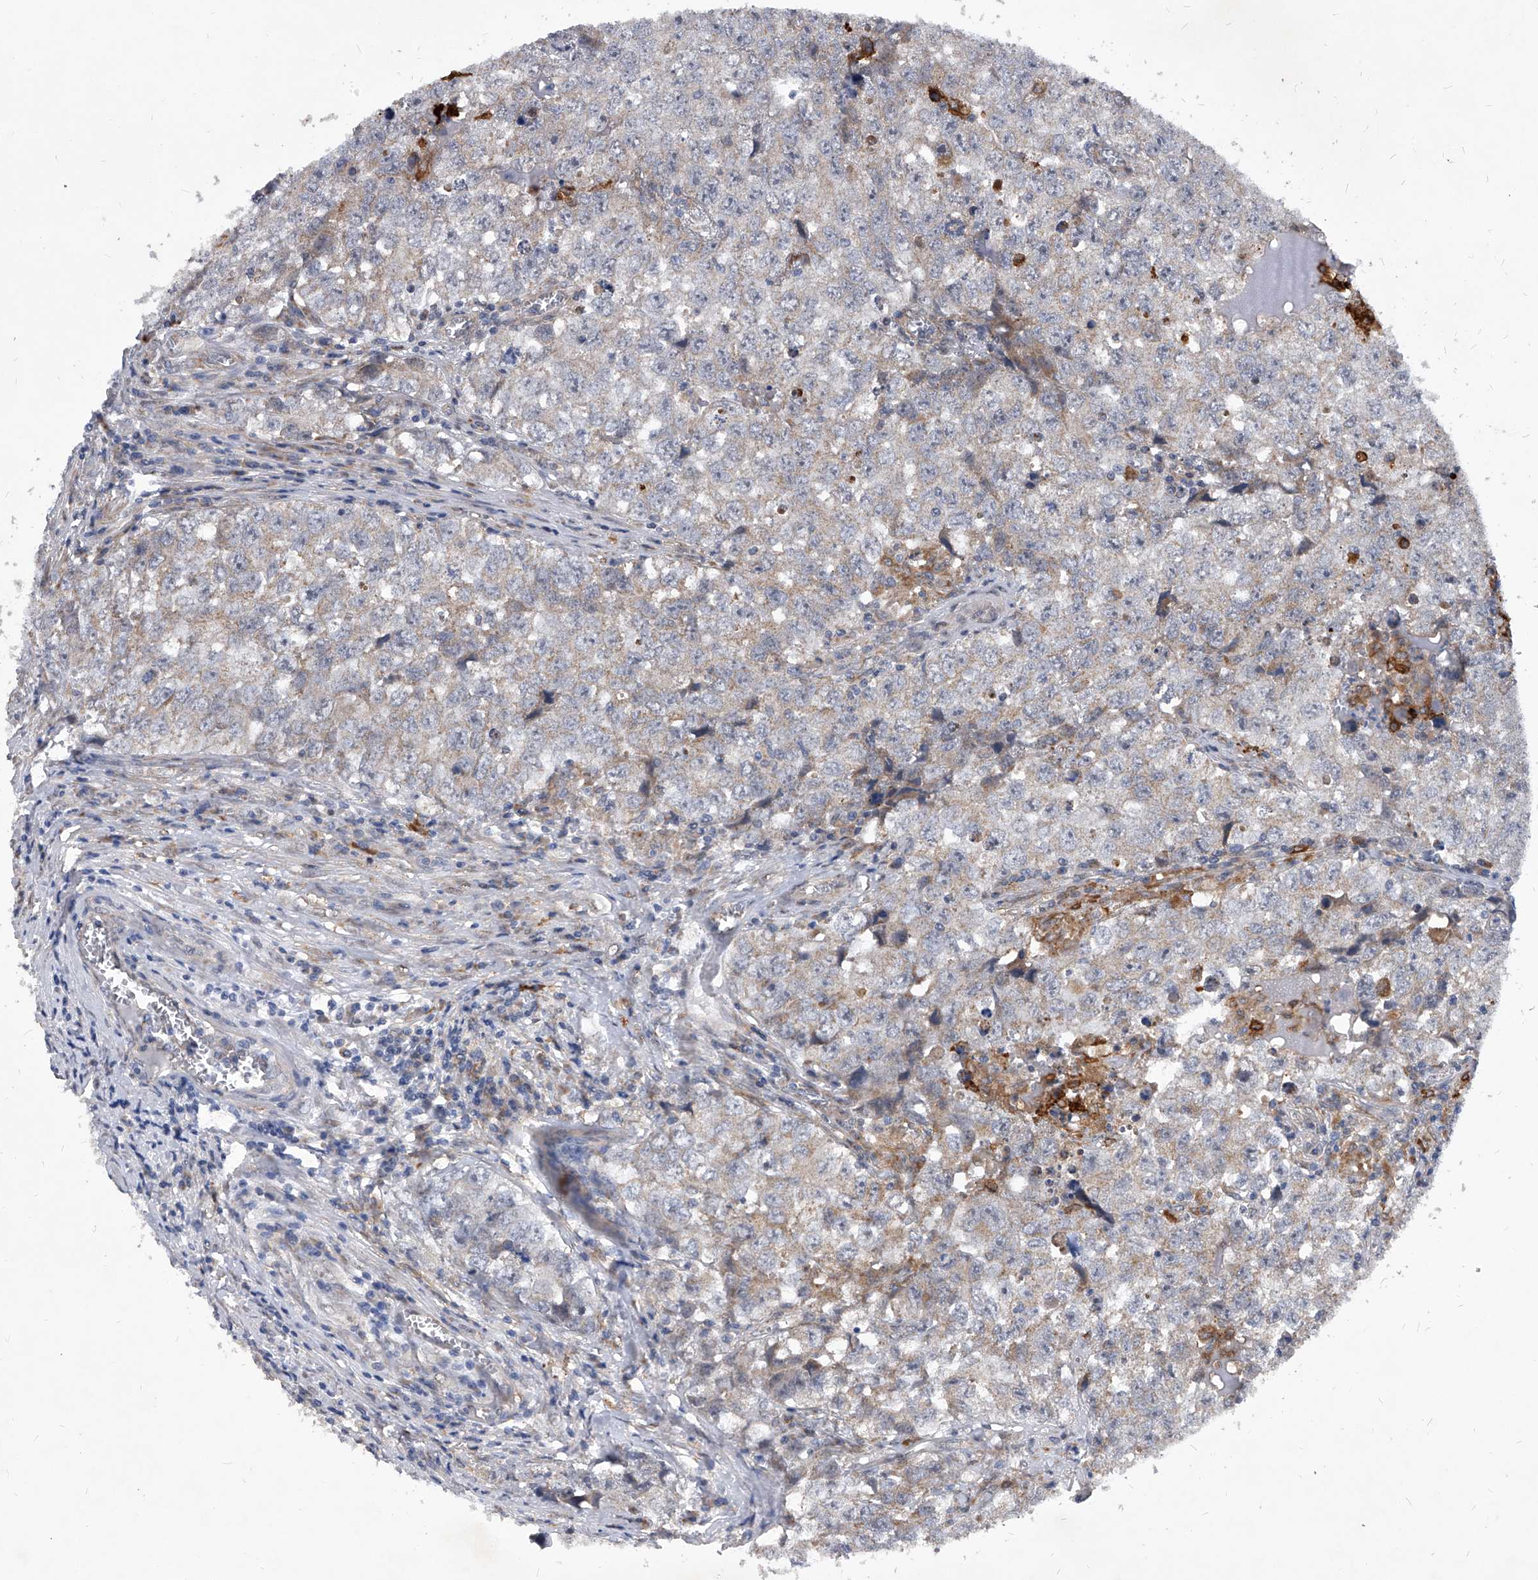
{"staining": {"intensity": "weak", "quantity": "25%-75%", "location": "cytoplasmic/membranous"}, "tissue": "testis cancer", "cell_type": "Tumor cells", "image_type": "cancer", "snomed": [{"axis": "morphology", "description": "Seminoma, NOS"}, {"axis": "morphology", "description": "Carcinoma, Embryonal, NOS"}, {"axis": "topography", "description": "Testis"}], "caption": "Immunohistochemical staining of testis seminoma shows low levels of weak cytoplasmic/membranous protein expression in about 25%-75% of tumor cells. The staining was performed using DAB to visualize the protein expression in brown, while the nuclei were stained in blue with hematoxylin (Magnification: 20x).", "gene": "SOBP", "patient": {"sex": "male", "age": 43}}